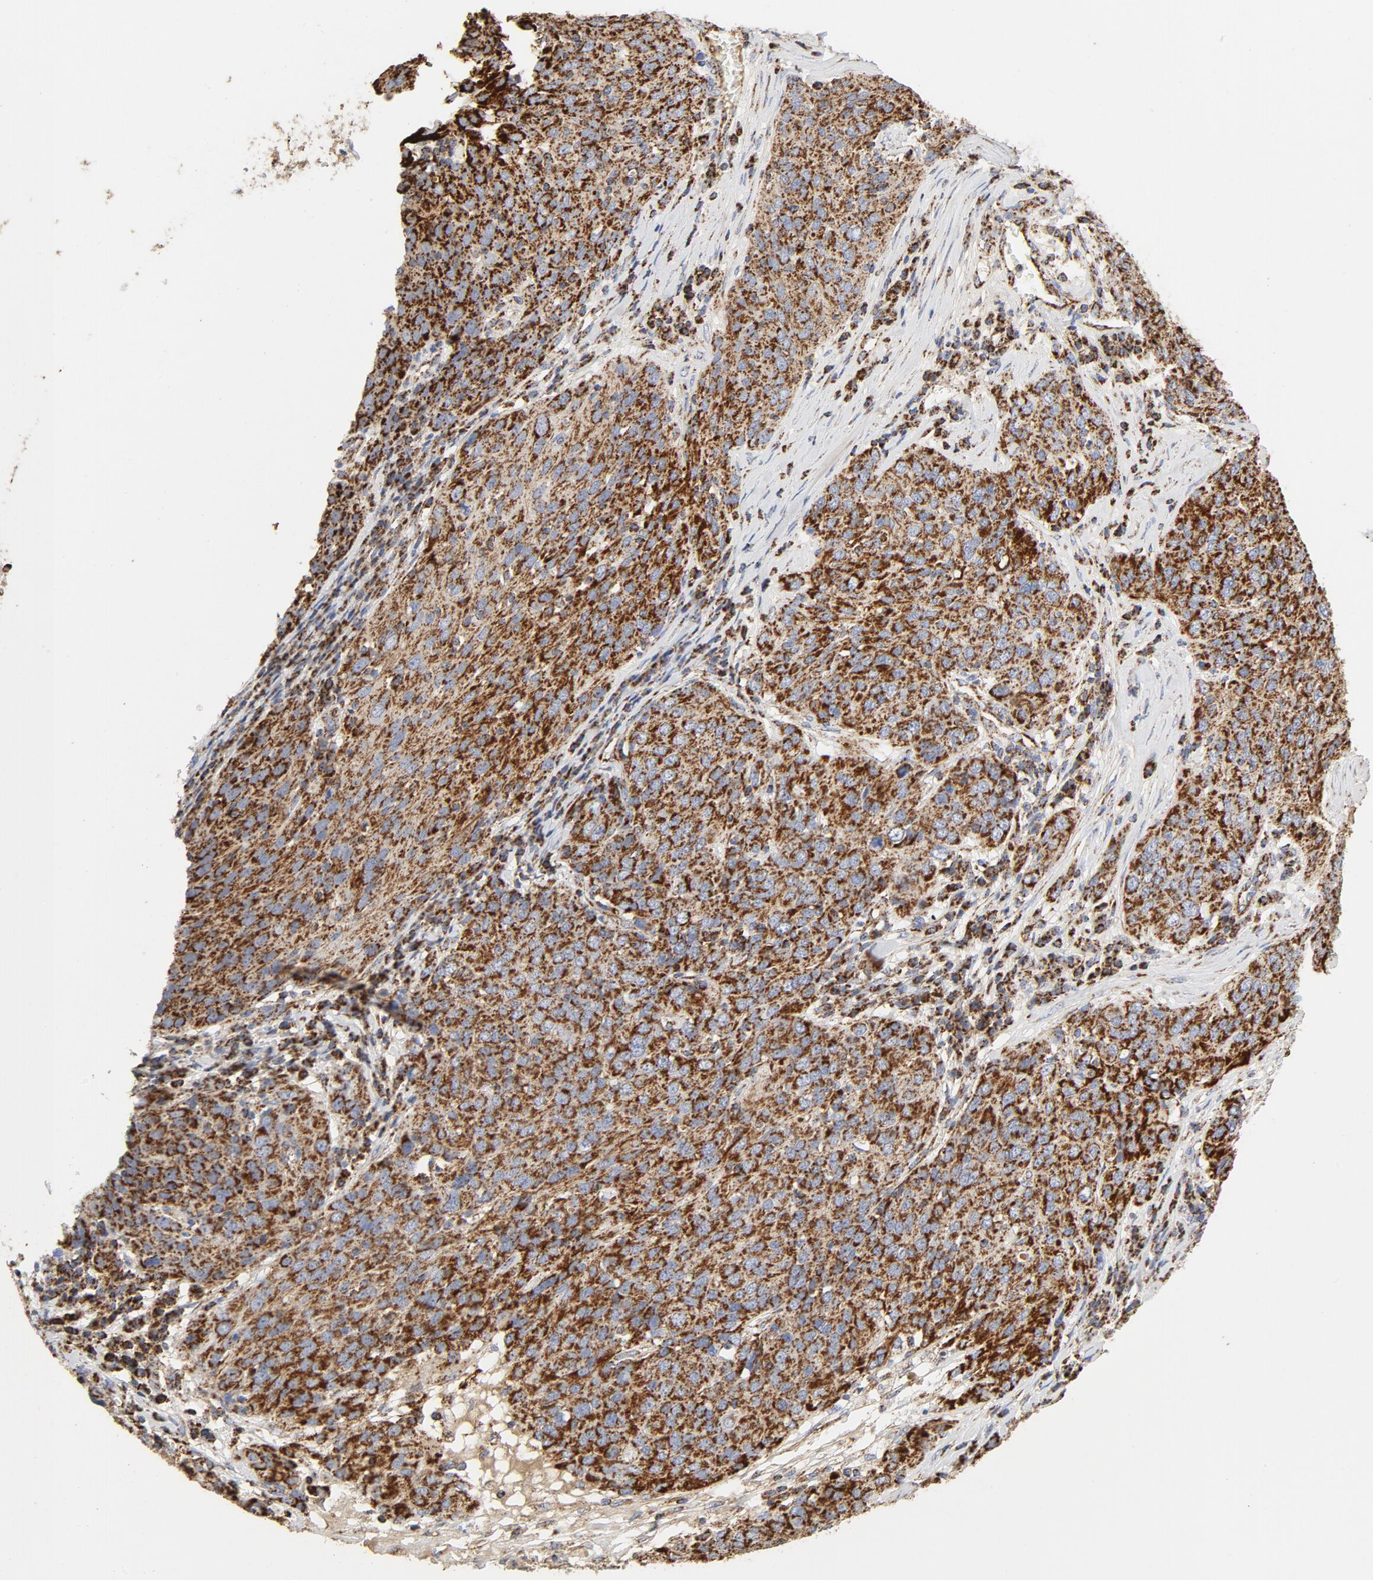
{"staining": {"intensity": "strong", "quantity": ">75%", "location": "cytoplasmic/membranous"}, "tissue": "ovarian cancer", "cell_type": "Tumor cells", "image_type": "cancer", "snomed": [{"axis": "morphology", "description": "Carcinoma, endometroid"}, {"axis": "topography", "description": "Ovary"}], "caption": "IHC image of neoplastic tissue: human ovarian cancer stained using immunohistochemistry exhibits high levels of strong protein expression localized specifically in the cytoplasmic/membranous of tumor cells, appearing as a cytoplasmic/membranous brown color.", "gene": "PCNX4", "patient": {"sex": "female", "age": 50}}